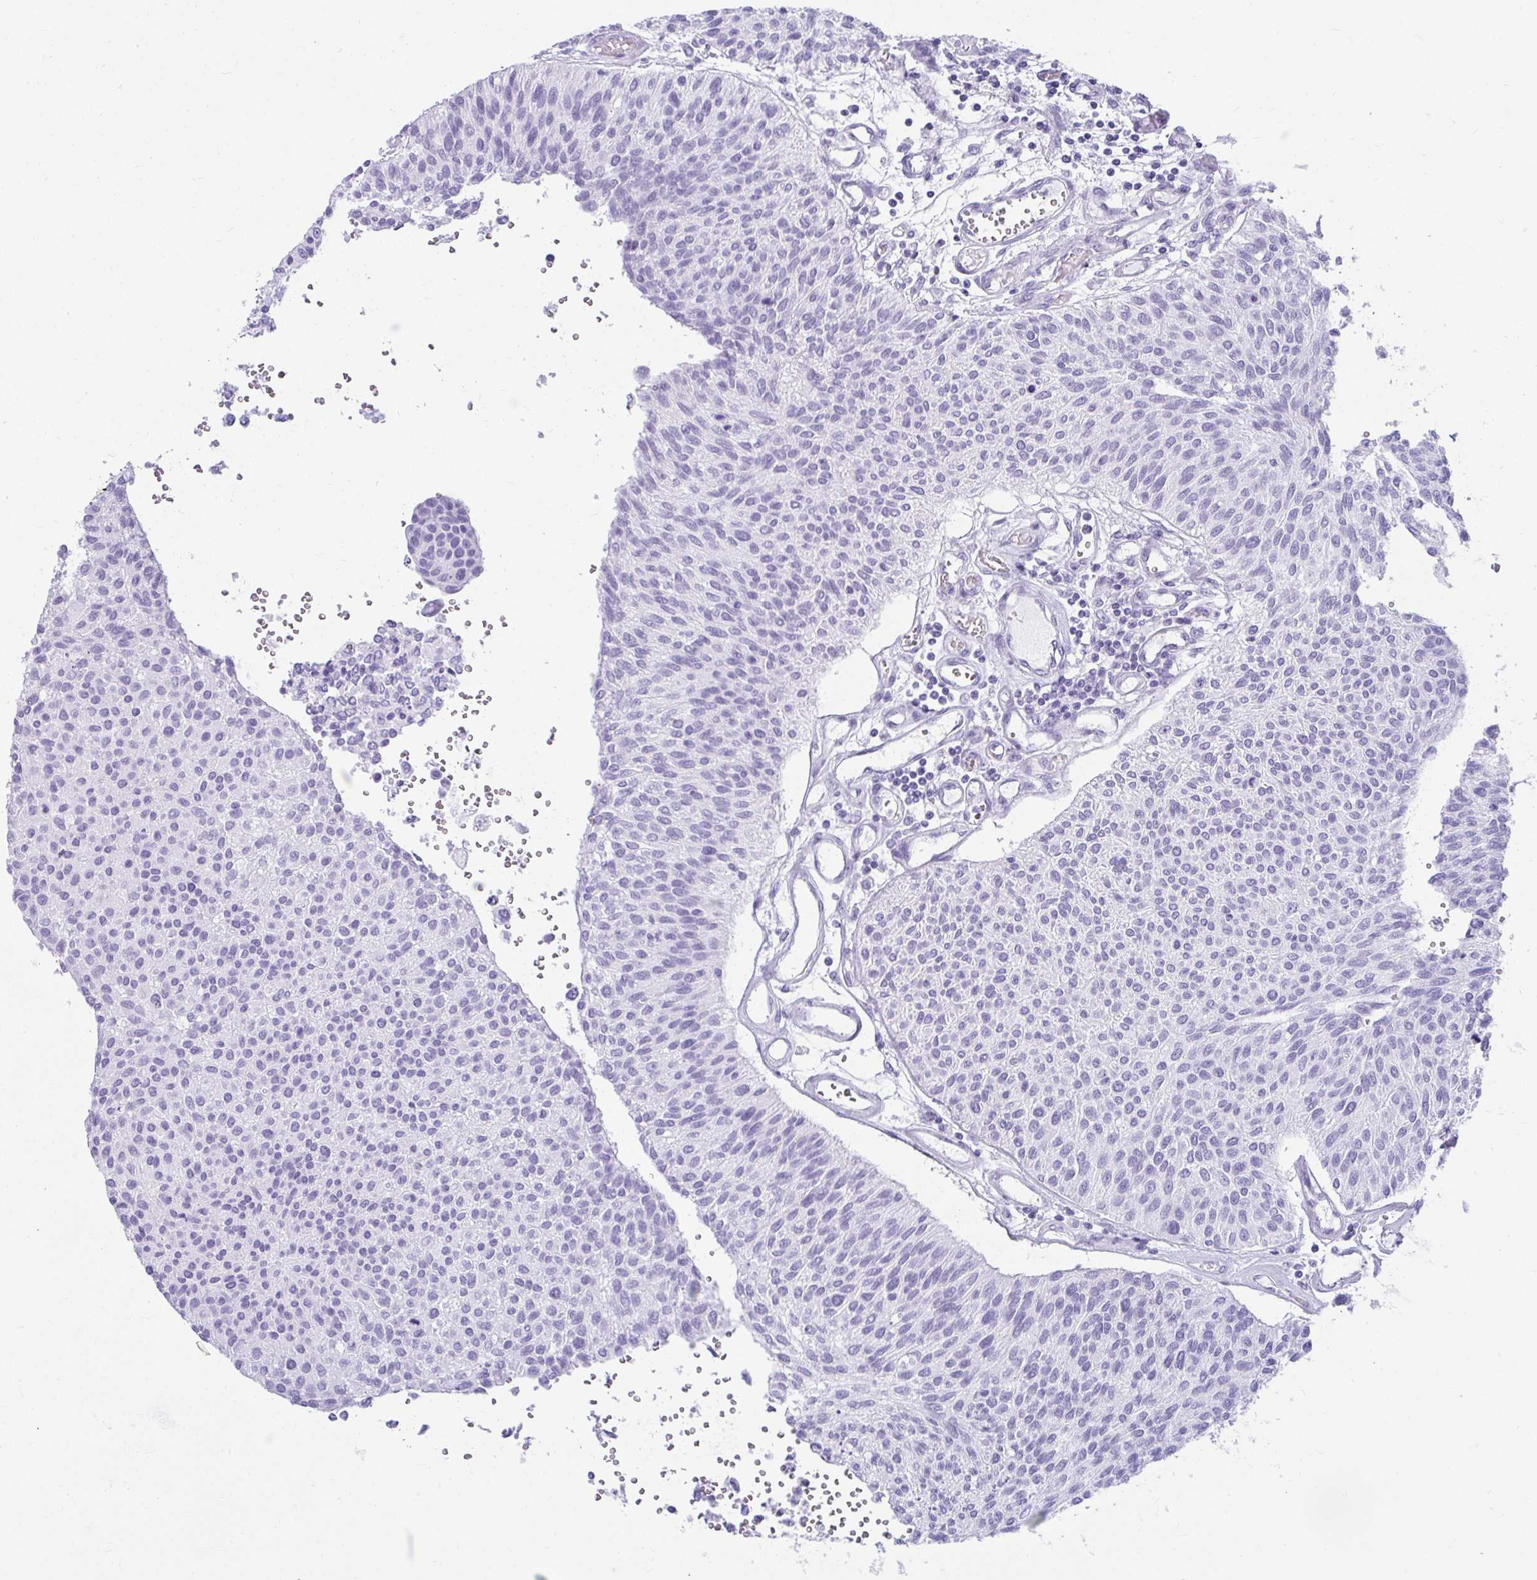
{"staining": {"intensity": "negative", "quantity": "none", "location": "none"}, "tissue": "urothelial cancer", "cell_type": "Tumor cells", "image_type": "cancer", "snomed": [{"axis": "morphology", "description": "Urothelial carcinoma, NOS"}, {"axis": "topography", "description": "Urinary bladder"}], "caption": "IHC image of transitional cell carcinoma stained for a protein (brown), which demonstrates no staining in tumor cells.", "gene": "CLGN", "patient": {"sex": "male", "age": 55}}